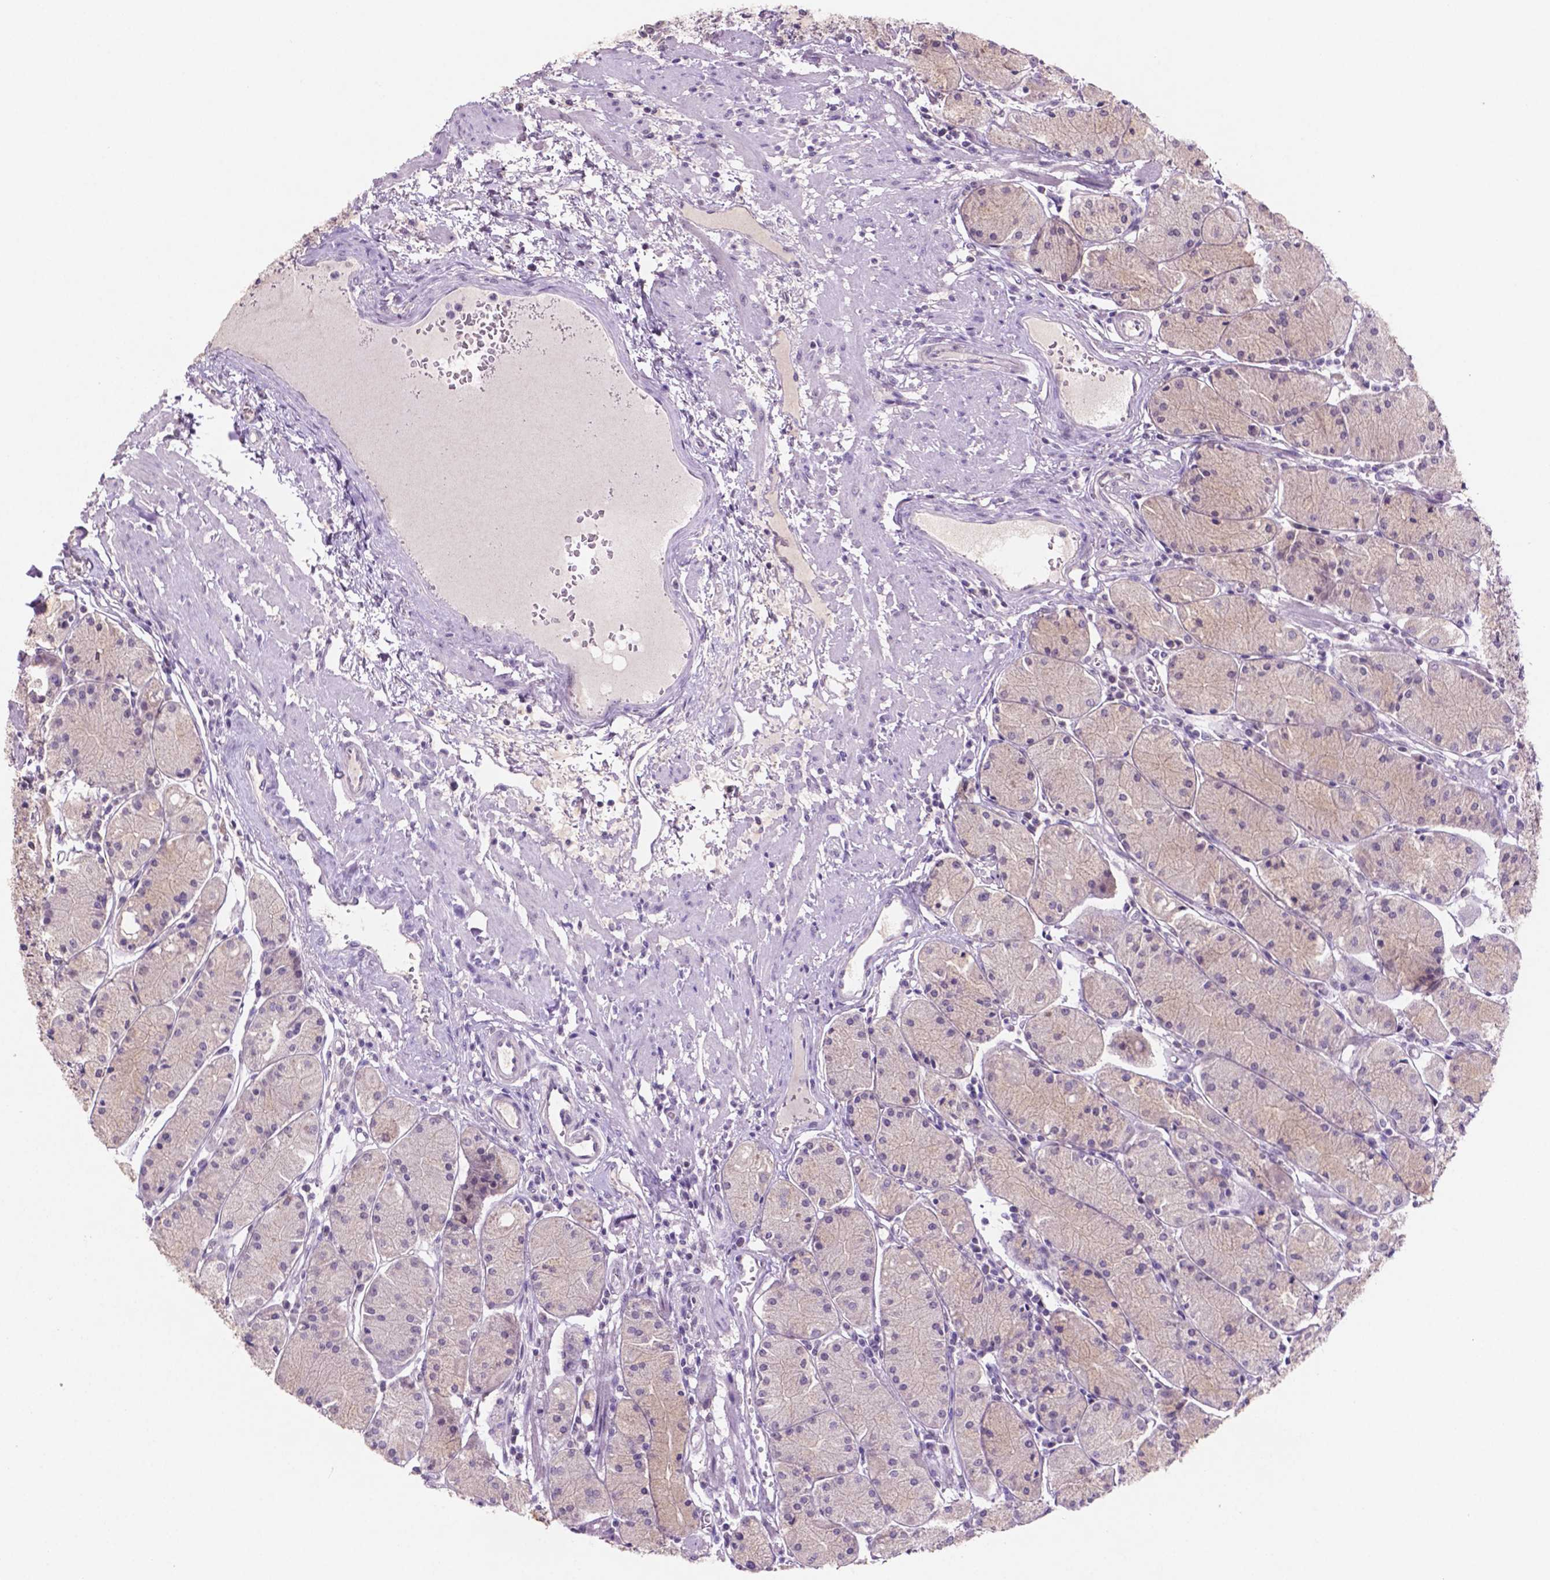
{"staining": {"intensity": "moderate", "quantity": "25%-75%", "location": "nuclear"}, "tissue": "stomach", "cell_type": "Glandular cells", "image_type": "normal", "snomed": [{"axis": "morphology", "description": "Normal tissue, NOS"}, {"axis": "topography", "description": "Stomach, upper"}], "caption": "High-magnification brightfield microscopy of unremarkable stomach stained with DAB (3,3'-diaminobenzidine) (brown) and counterstained with hematoxylin (blue). glandular cells exhibit moderate nuclear positivity is appreciated in about25%-75% of cells.", "gene": "NCOR1", "patient": {"sex": "male", "age": 69}}